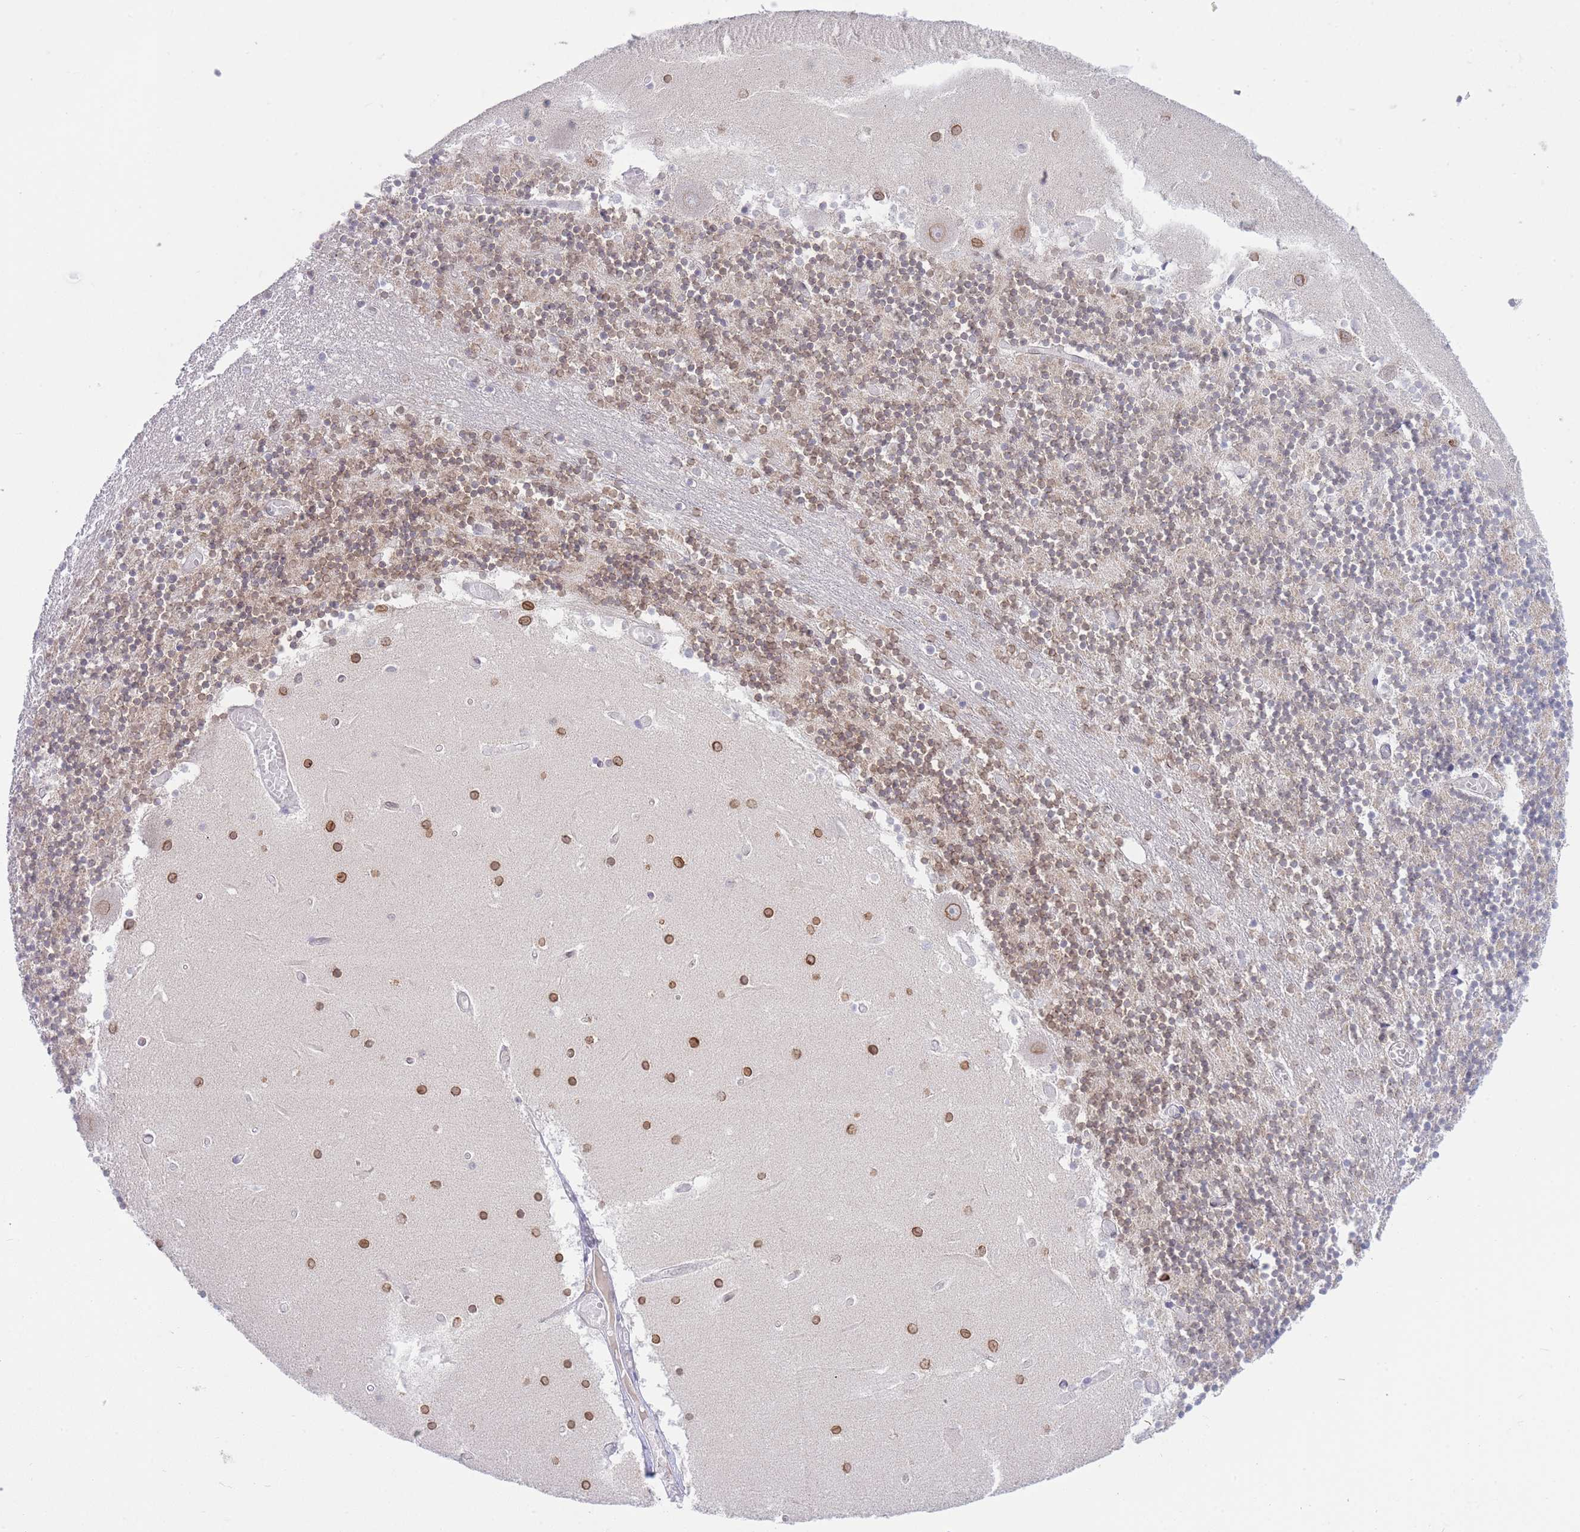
{"staining": {"intensity": "moderate", "quantity": "25%-75%", "location": "cytoplasmic/membranous,nuclear"}, "tissue": "cerebellum", "cell_type": "Cells in granular layer", "image_type": "normal", "snomed": [{"axis": "morphology", "description": "Normal tissue, NOS"}, {"axis": "topography", "description": "Cerebellum"}], "caption": "Immunohistochemical staining of unremarkable cerebellum reveals moderate cytoplasmic/membranous,nuclear protein staining in approximately 25%-75% of cells in granular layer.", "gene": "NANP", "patient": {"sex": "female", "age": 28}}